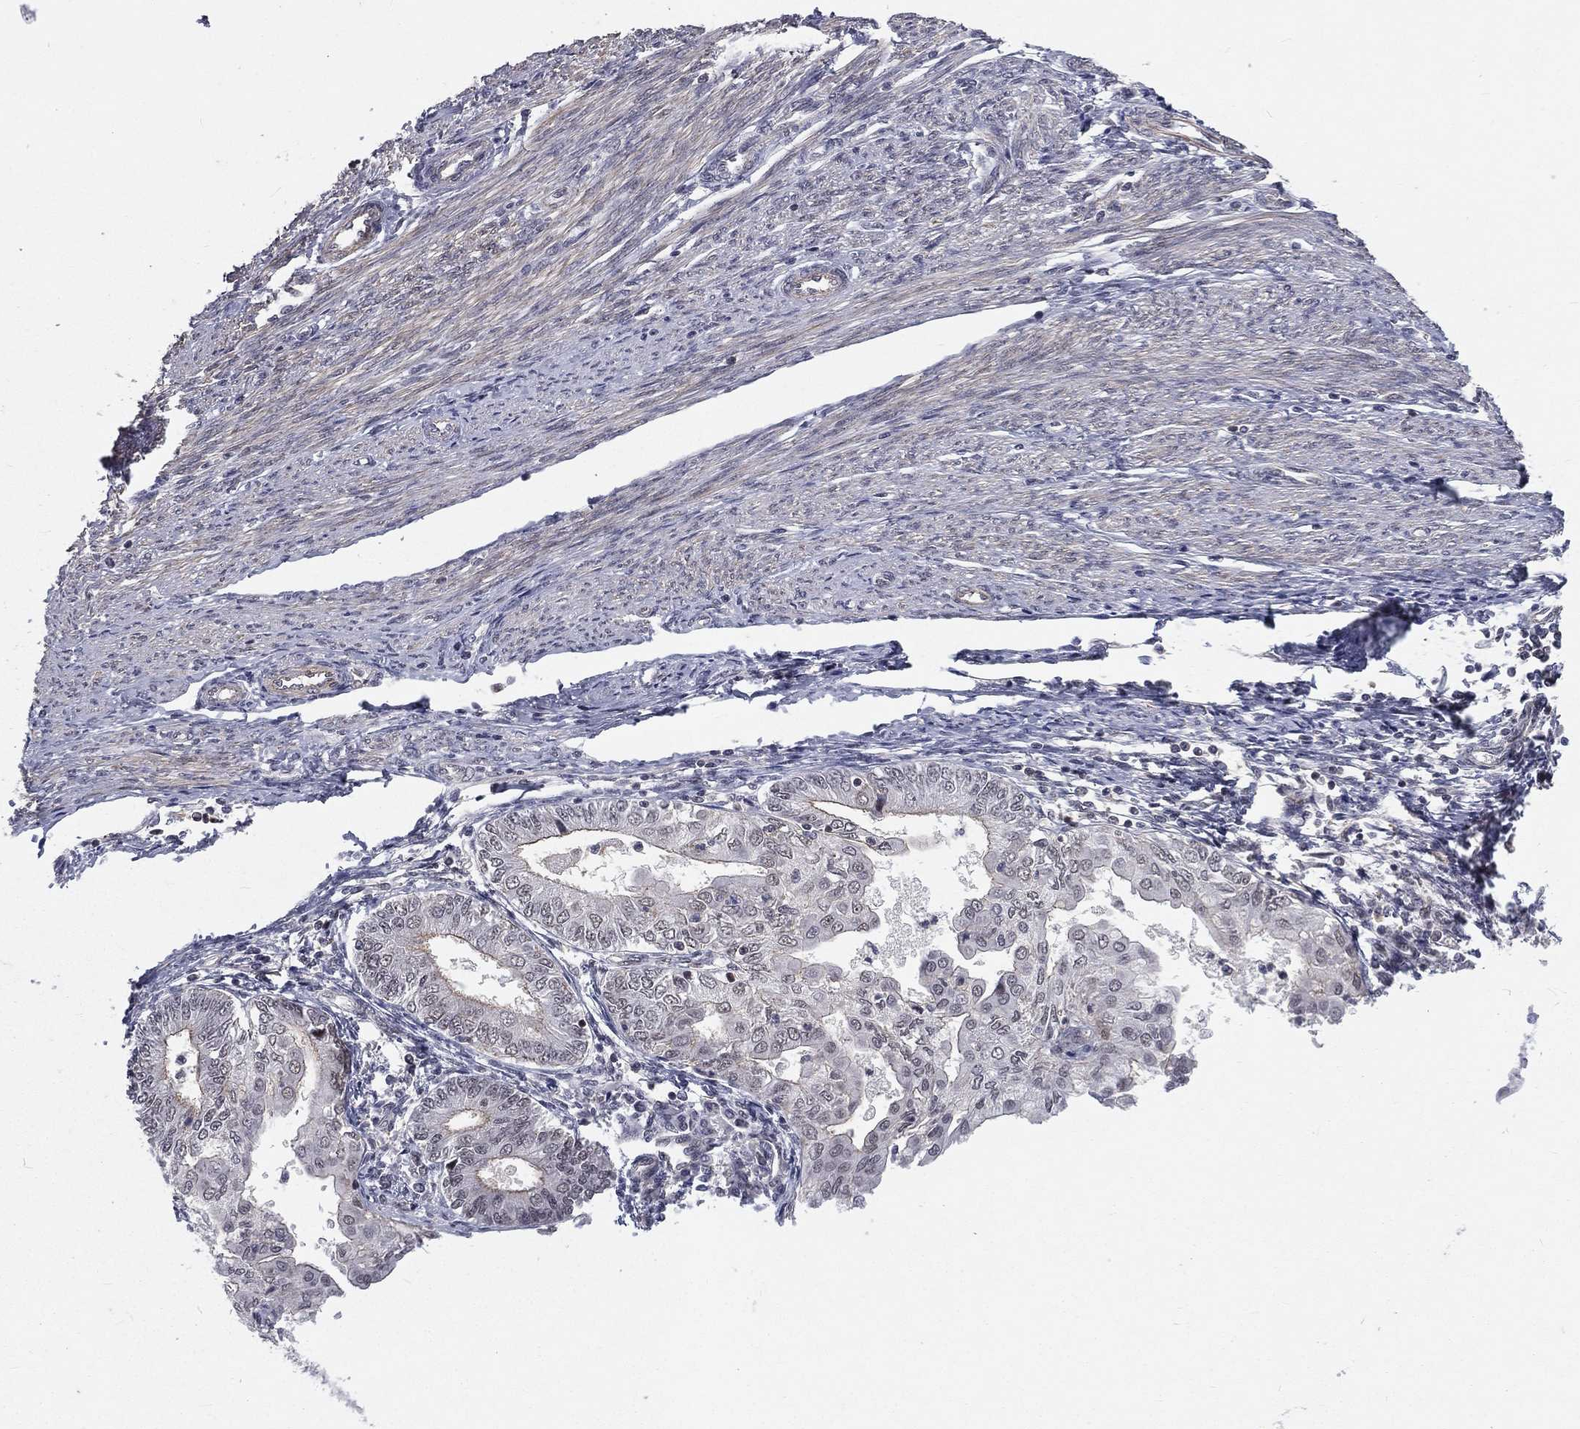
{"staining": {"intensity": "weak", "quantity": "<25%", "location": "cytoplasmic/membranous"}, "tissue": "endometrial cancer", "cell_type": "Tumor cells", "image_type": "cancer", "snomed": [{"axis": "morphology", "description": "Adenocarcinoma, NOS"}, {"axis": "topography", "description": "Endometrium"}], "caption": "Tumor cells are negative for brown protein staining in endometrial cancer. (DAB immunohistochemistry (IHC) with hematoxylin counter stain).", "gene": "MORC2", "patient": {"sex": "female", "age": 68}}